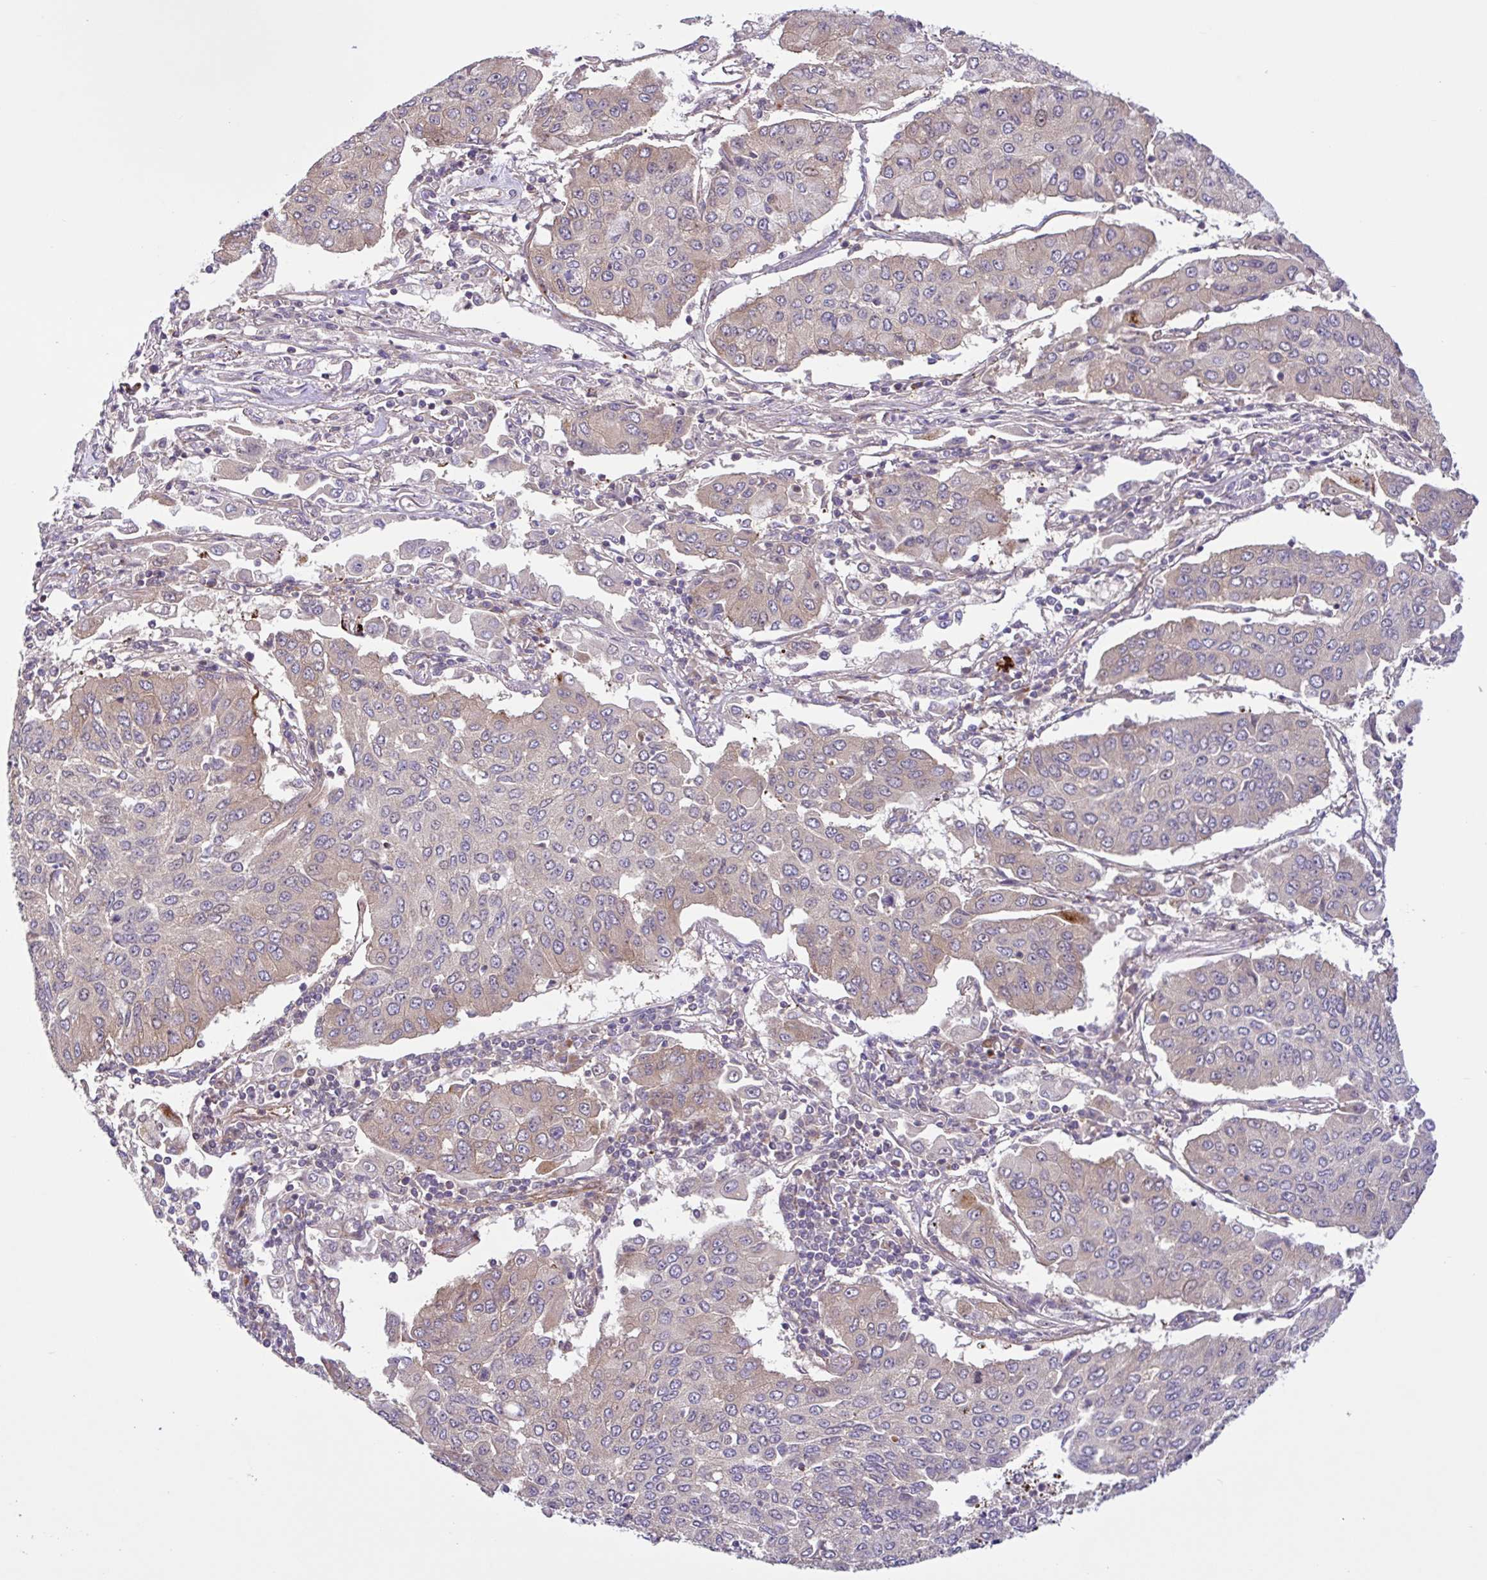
{"staining": {"intensity": "weak", "quantity": "<25%", "location": "cytoplasmic/membranous"}, "tissue": "lung cancer", "cell_type": "Tumor cells", "image_type": "cancer", "snomed": [{"axis": "morphology", "description": "Squamous cell carcinoma, NOS"}, {"axis": "topography", "description": "Lung"}], "caption": "IHC of human lung cancer demonstrates no positivity in tumor cells.", "gene": "NTPCR", "patient": {"sex": "male", "age": 74}}